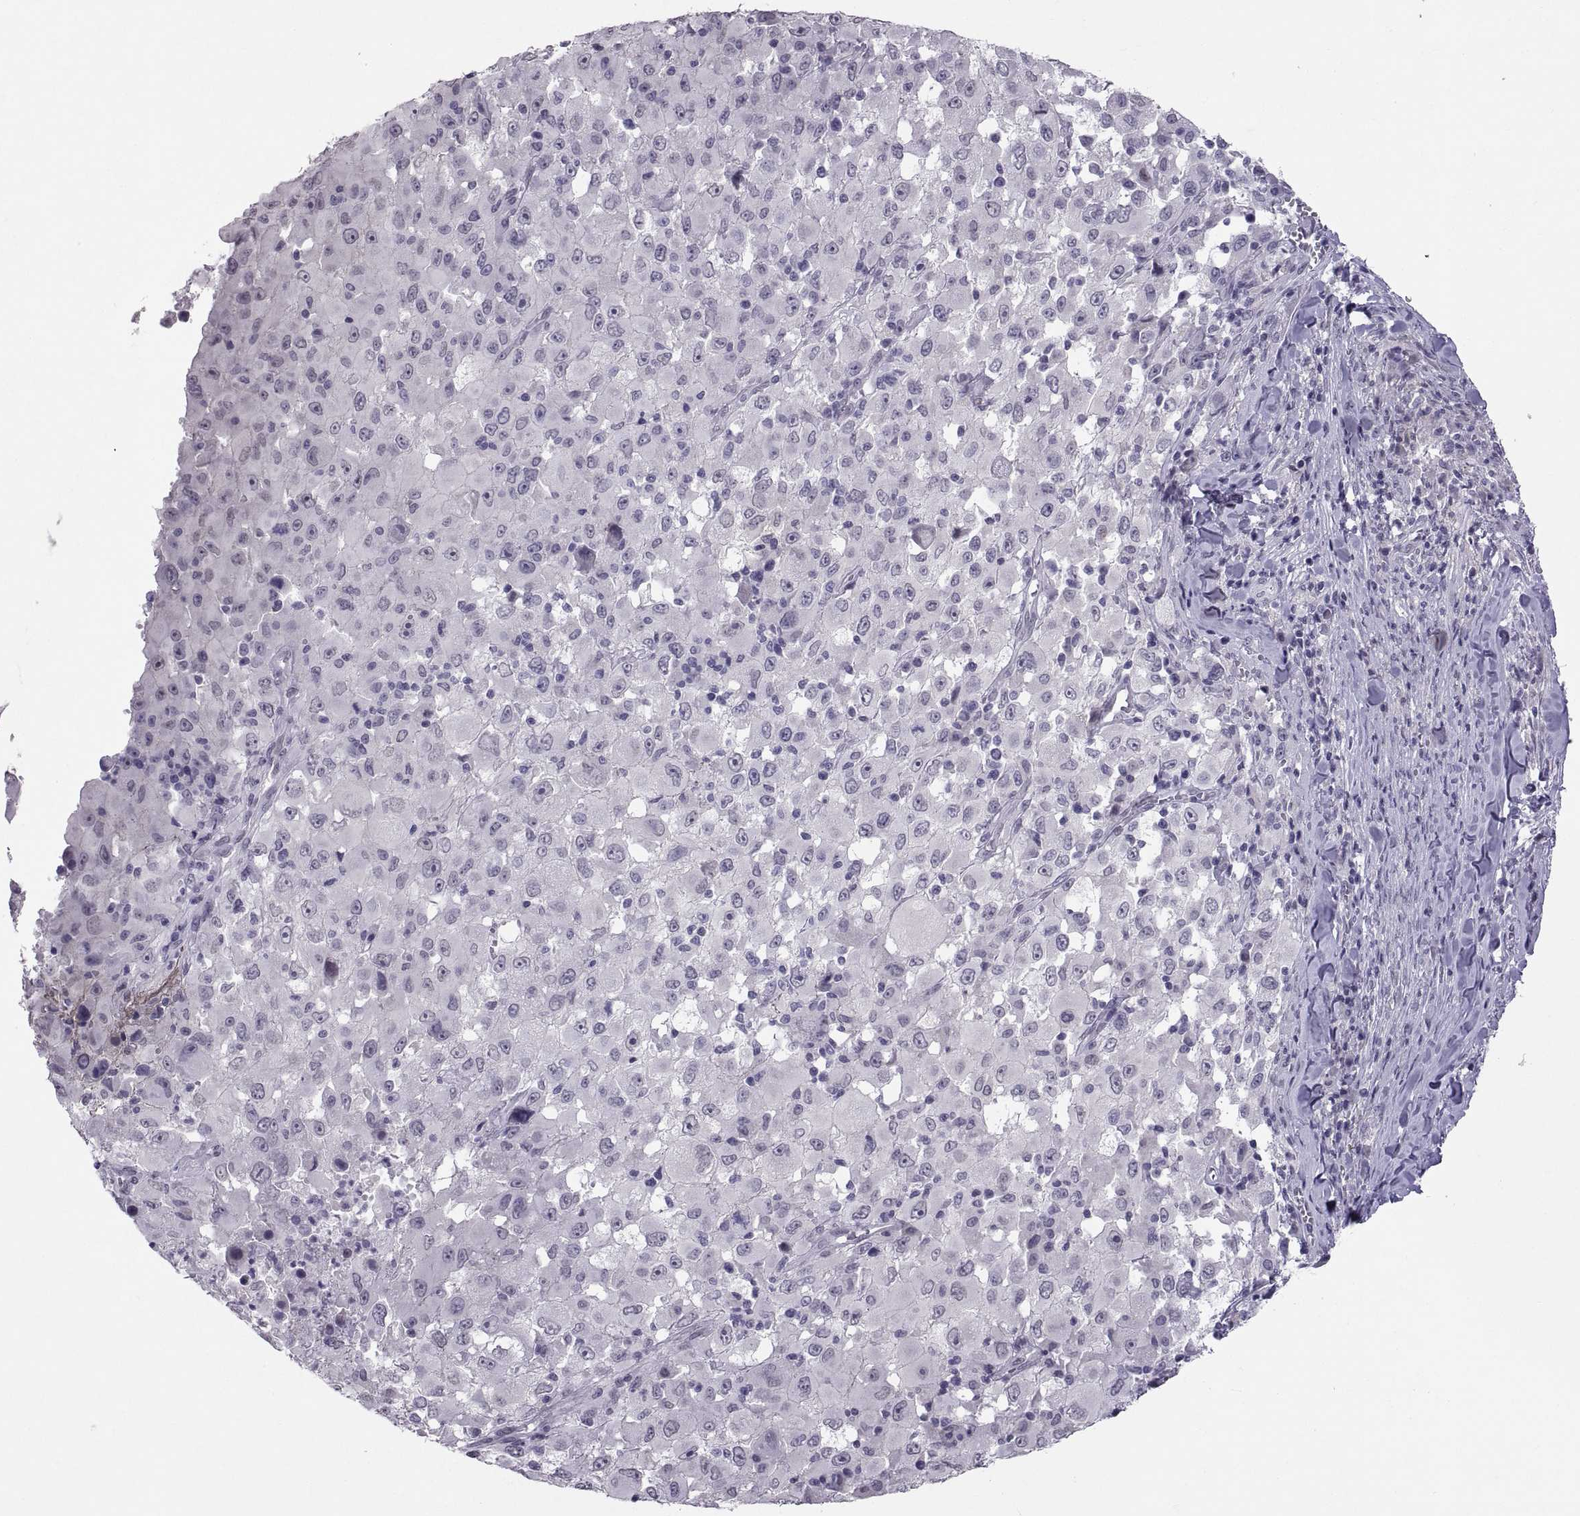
{"staining": {"intensity": "negative", "quantity": "none", "location": "none"}, "tissue": "melanoma", "cell_type": "Tumor cells", "image_type": "cancer", "snomed": [{"axis": "morphology", "description": "Malignant melanoma, Metastatic site"}, {"axis": "topography", "description": "Soft tissue"}], "caption": "Immunohistochemistry (IHC) histopathology image of human malignant melanoma (metastatic site) stained for a protein (brown), which displays no staining in tumor cells. (IHC, brightfield microscopy, high magnification).", "gene": "KRT77", "patient": {"sex": "male", "age": 50}}